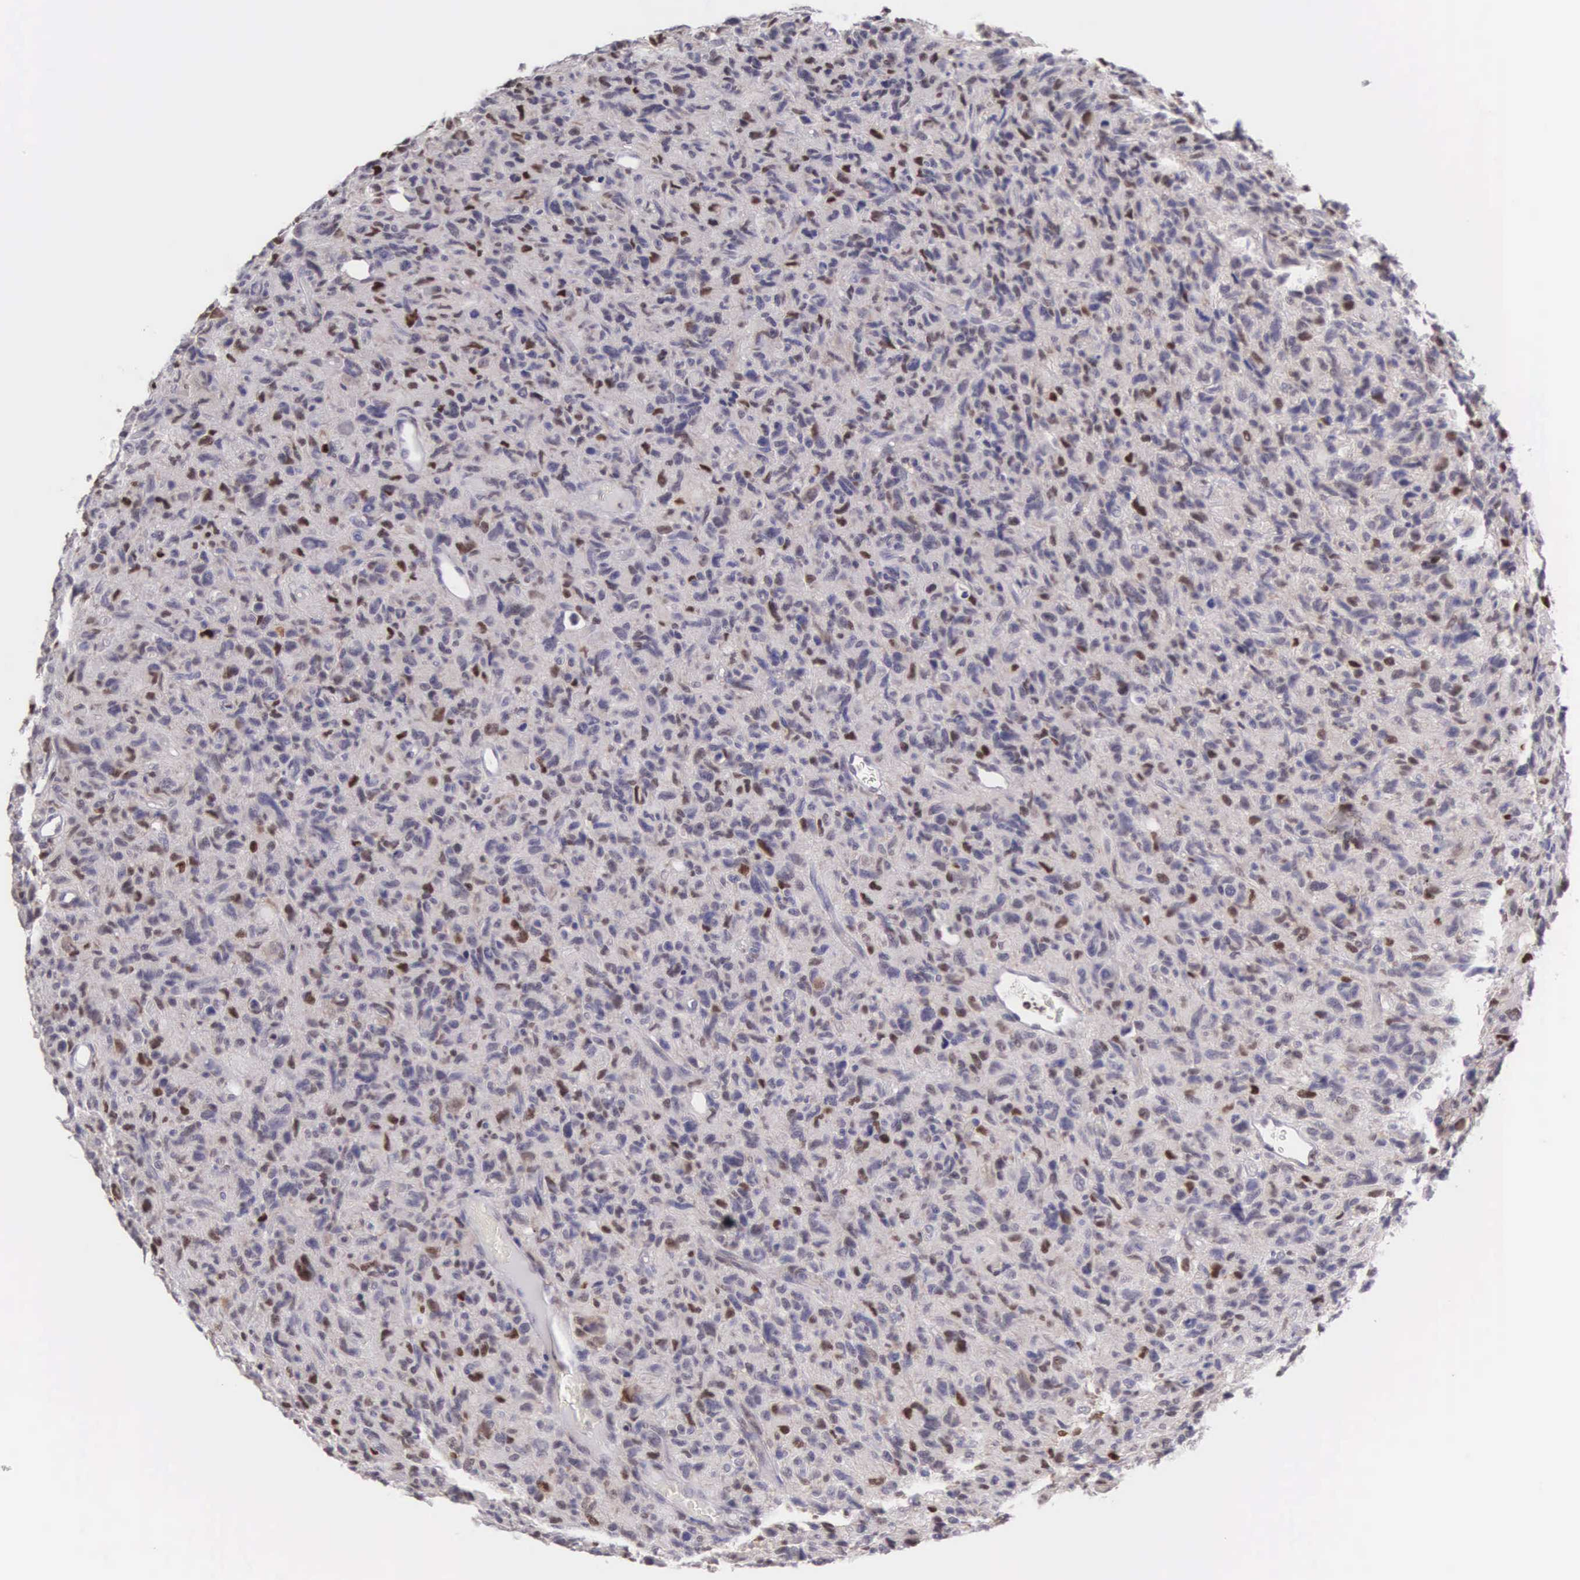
{"staining": {"intensity": "weak", "quantity": "25%-75%", "location": "nuclear"}, "tissue": "glioma", "cell_type": "Tumor cells", "image_type": "cancer", "snomed": [{"axis": "morphology", "description": "Glioma, malignant, High grade"}, {"axis": "topography", "description": "Brain"}], "caption": "Approximately 25%-75% of tumor cells in human glioma display weak nuclear protein staining as visualized by brown immunohistochemical staining.", "gene": "GRK3", "patient": {"sex": "female", "age": 60}}